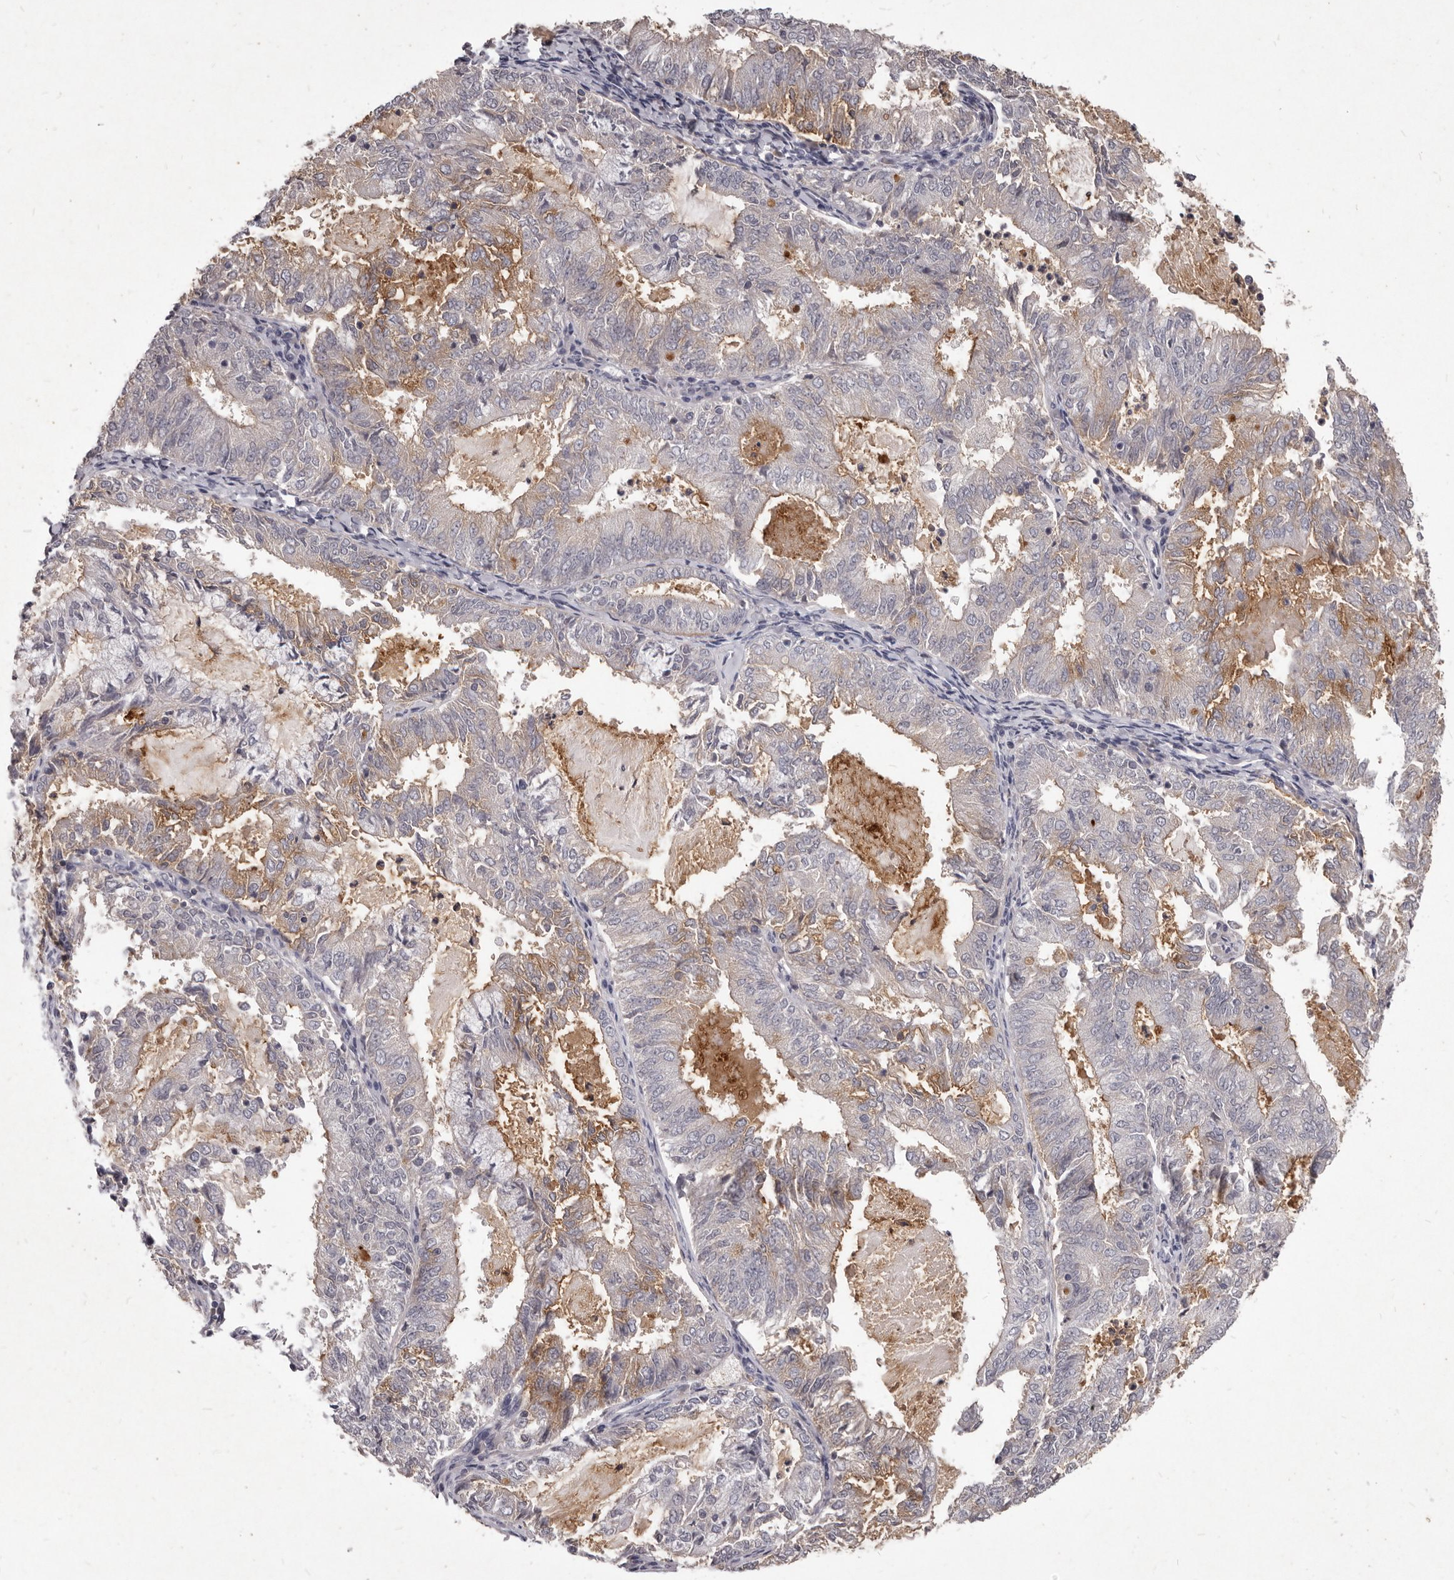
{"staining": {"intensity": "moderate", "quantity": "<25%", "location": "cytoplasmic/membranous"}, "tissue": "endometrial cancer", "cell_type": "Tumor cells", "image_type": "cancer", "snomed": [{"axis": "morphology", "description": "Adenocarcinoma, NOS"}, {"axis": "topography", "description": "Endometrium"}], "caption": "A brown stain shows moderate cytoplasmic/membranous staining of a protein in human endometrial adenocarcinoma tumor cells. (DAB IHC with brightfield microscopy, high magnification).", "gene": "GPRC5C", "patient": {"sex": "female", "age": 57}}